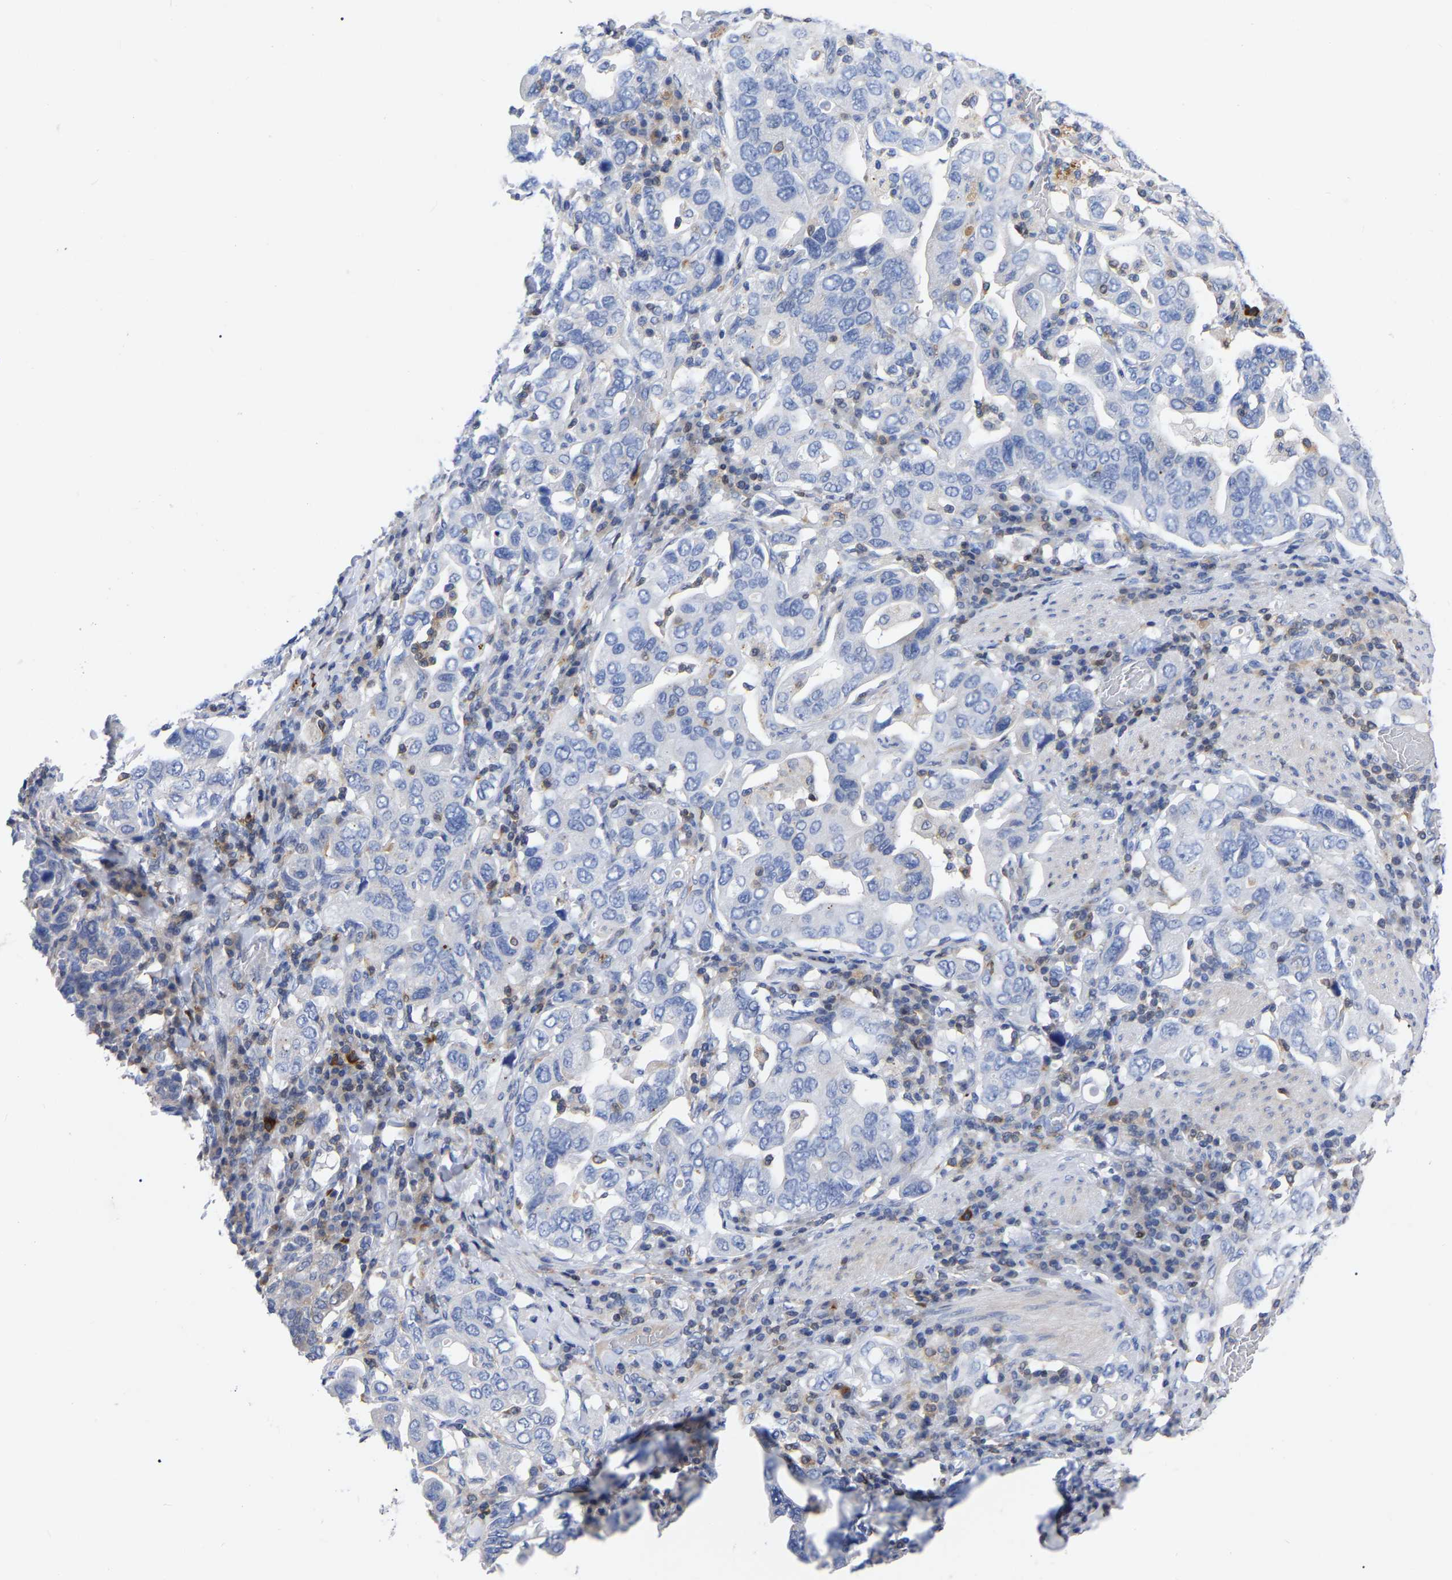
{"staining": {"intensity": "negative", "quantity": "none", "location": "none"}, "tissue": "stomach cancer", "cell_type": "Tumor cells", "image_type": "cancer", "snomed": [{"axis": "morphology", "description": "Adenocarcinoma, NOS"}, {"axis": "topography", "description": "Stomach, upper"}], "caption": "Adenocarcinoma (stomach) was stained to show a protein in brown. There is no significant staining in tumor cells.", "gene": "PTPN7", "patient": {"sex": "male", "age": 62}}